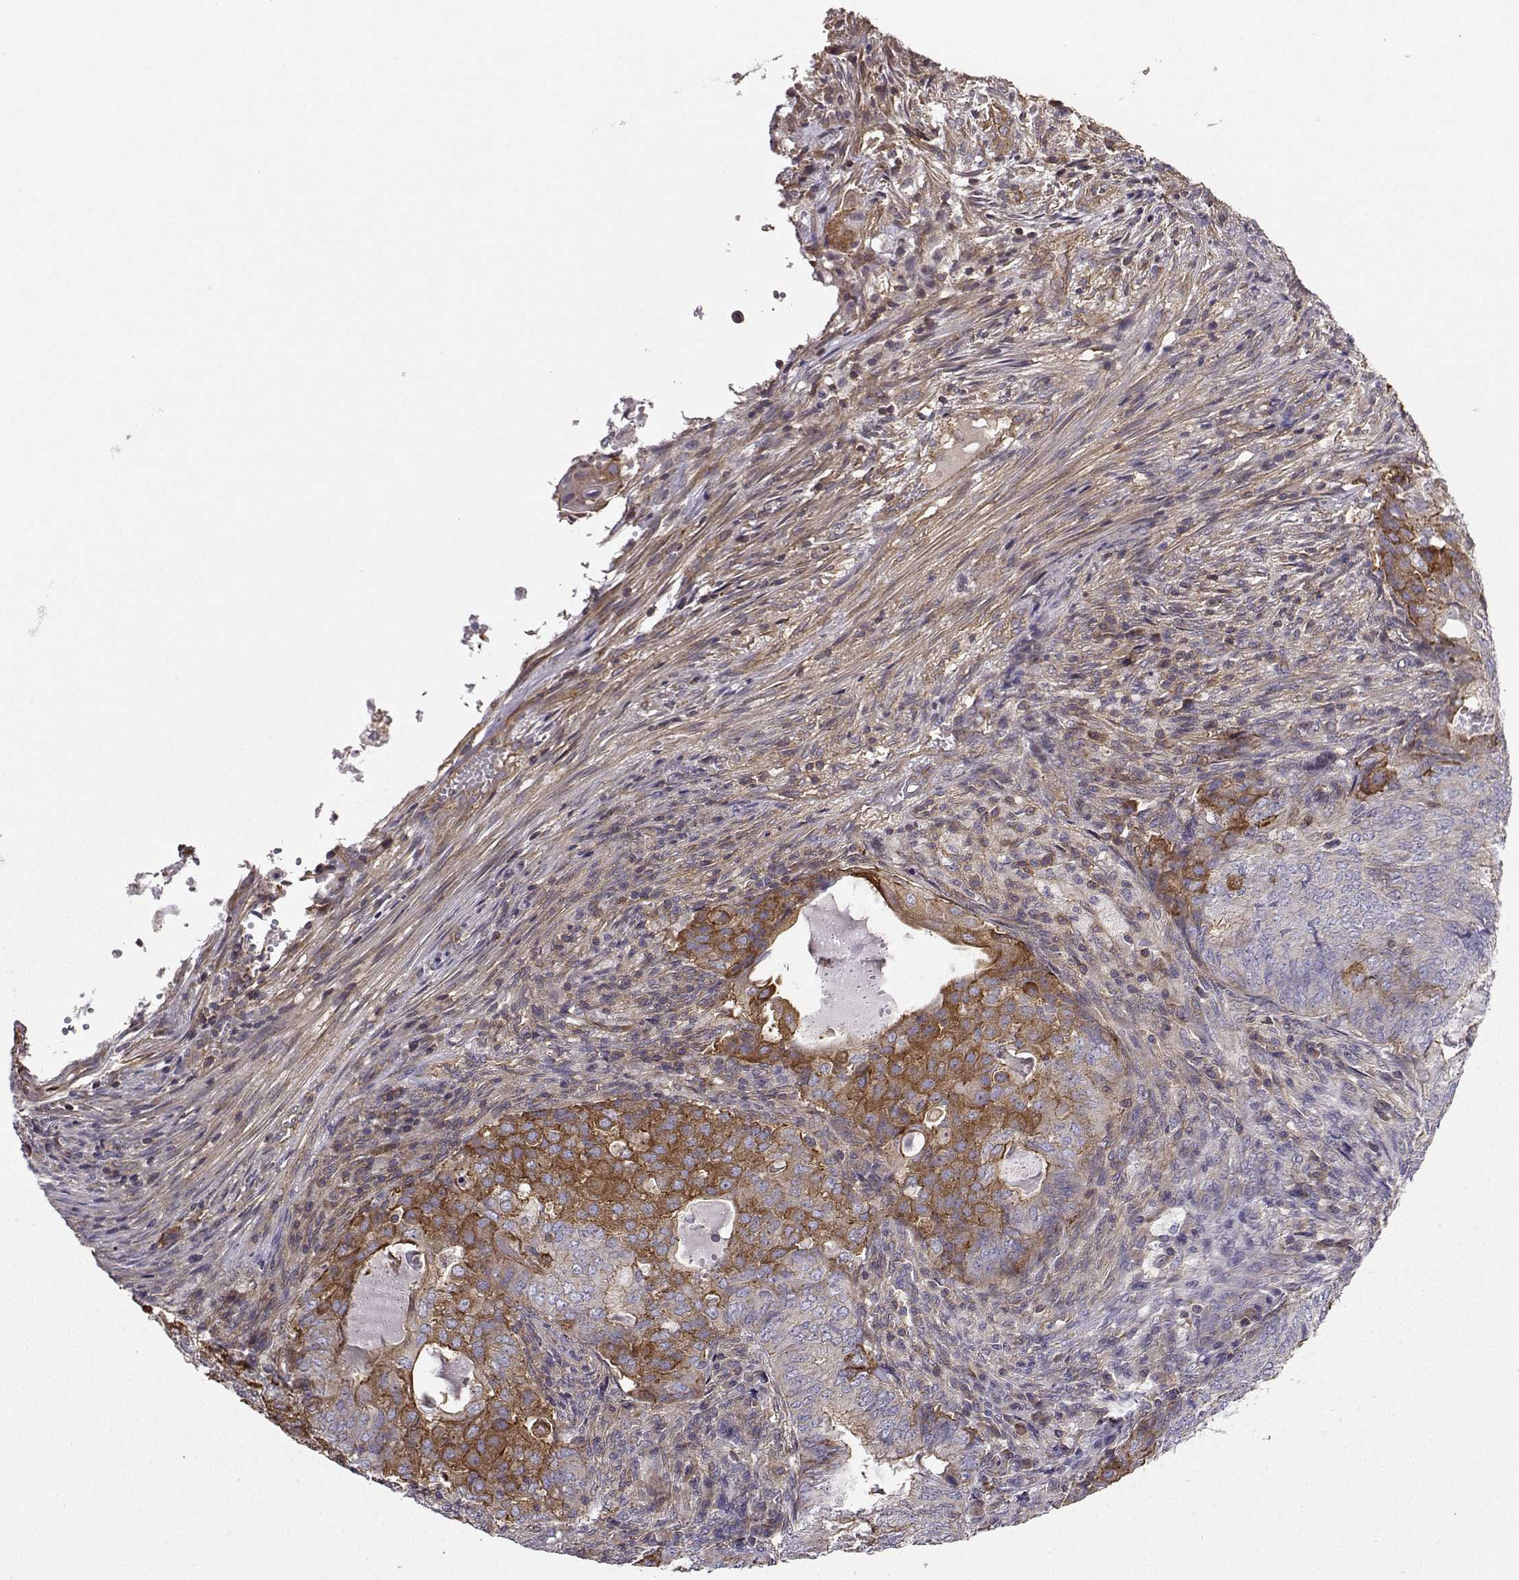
{"staining": {"intensity": "strong", "quantity": "<25%", "location": "cytoplasmic/membranous"}, "tissue": "endometrial cancer", "cell_type": "Tumor cells", "image_type": "cancer", "snomed": [{"axis": "morphology", "description": "Adenocarcinoma, NOS"}, {"axis": "topography", "description": "Endometrium"}], "caption": "IHC (DAB (3,3'-diaminobenzidine)) staining of adenocarcinoma (endometrial) displays strong cytoplasmic/membranous protein staining in approximately <25% of tumor cells.", "gene": "ITGB8", "patient": {"sex": "female", "age": 62}}